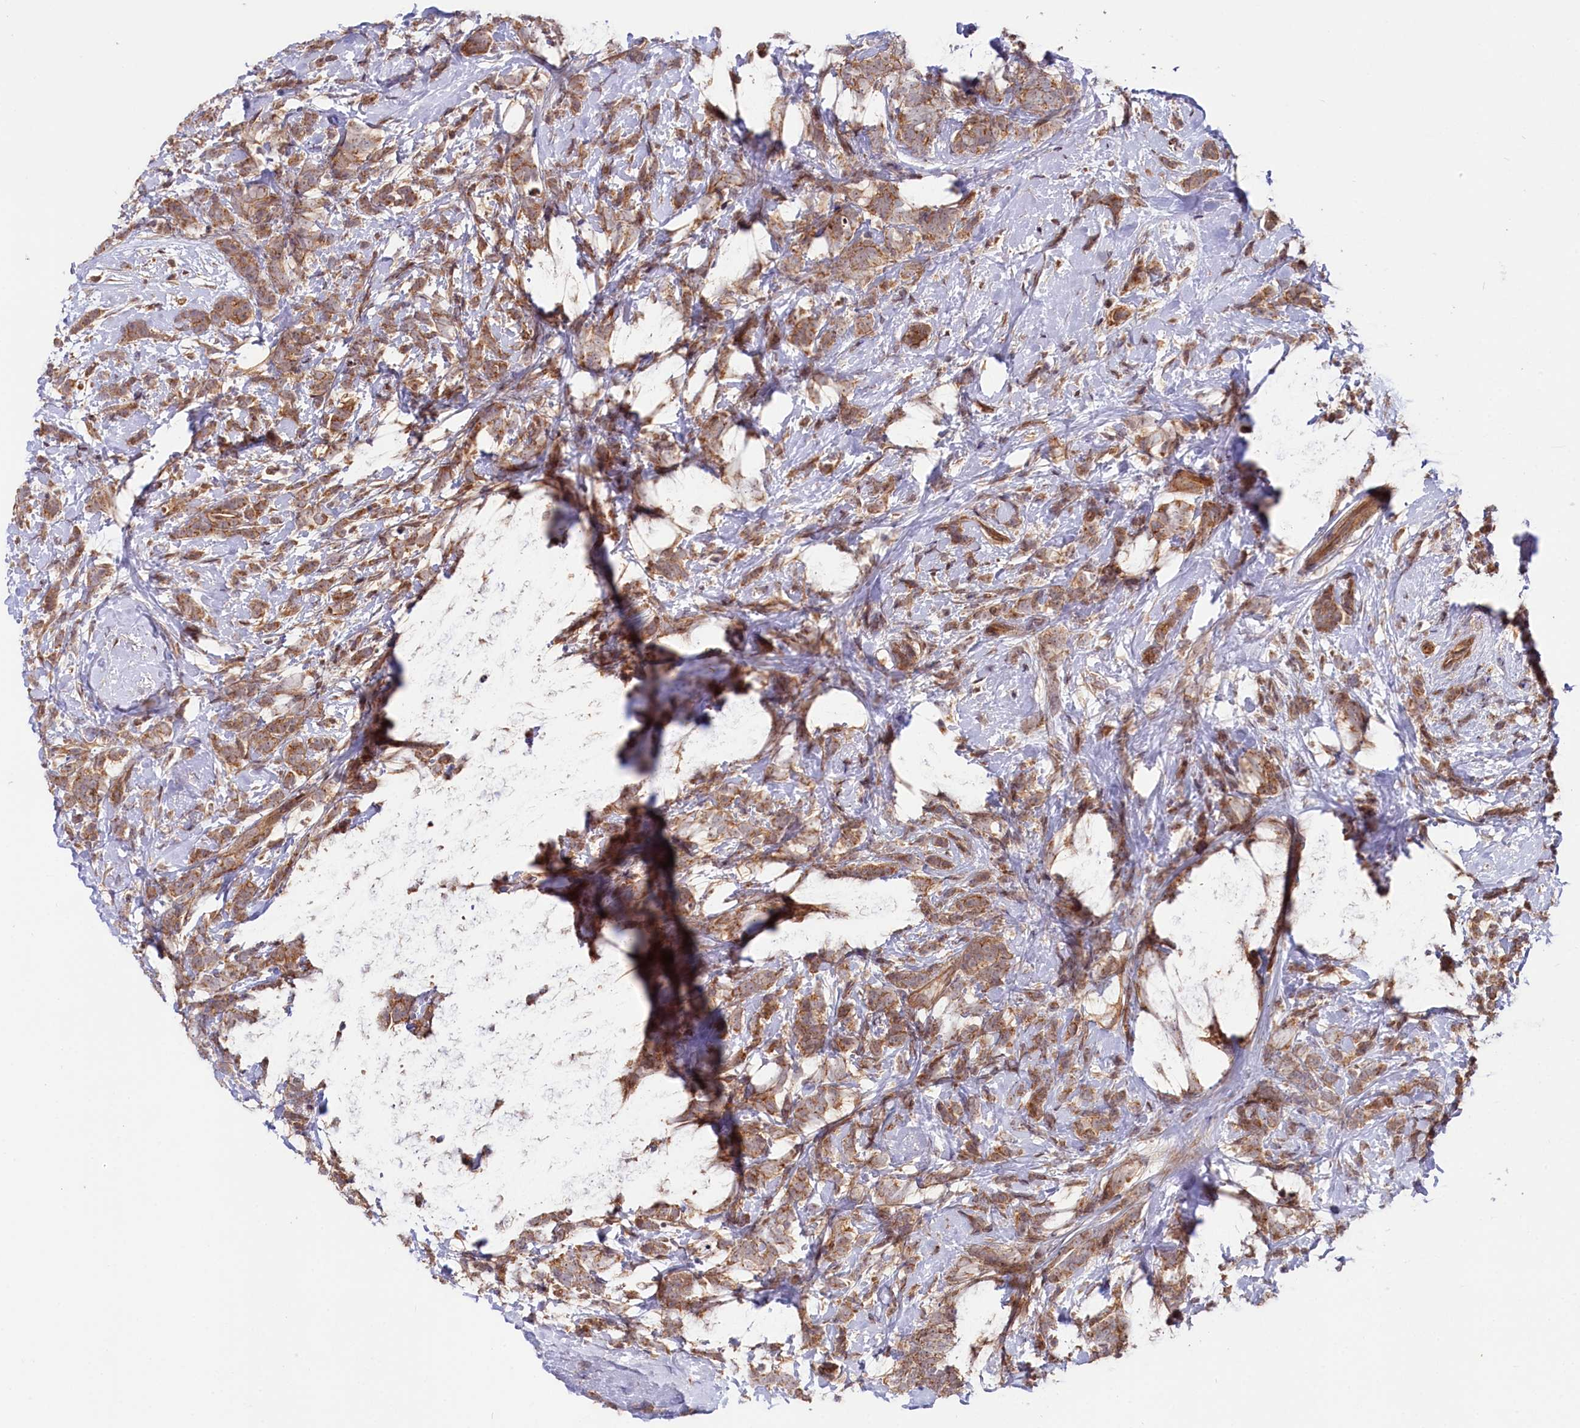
{"staining": {"intensity": "moderate", "quantity": ">75%", "location": "cytoplasmic/membranous"}, "tissue": "breast cancer", "cell_type": "Tumor cells", "image_type": "cancer", "snomed": [{"axis": "morphology", "description": "Lobular carcinoma"}, {"axis": "topography", "description": "Breast"}], "caption": "Immunohistochemical staining of human lobular carcinoma (breast) demonstrates moderate cytoplasmic/membranous protein staining in about >75% of tumor cells. The protein of interest is stained brown, and the nuclei are stained in blue (DAB (3,3'-diaminobenzidine) IHC with brightfield microscopy, high magnification).", "gene": "NEDD1", "patient": {"sex": "female", "age": 58}}